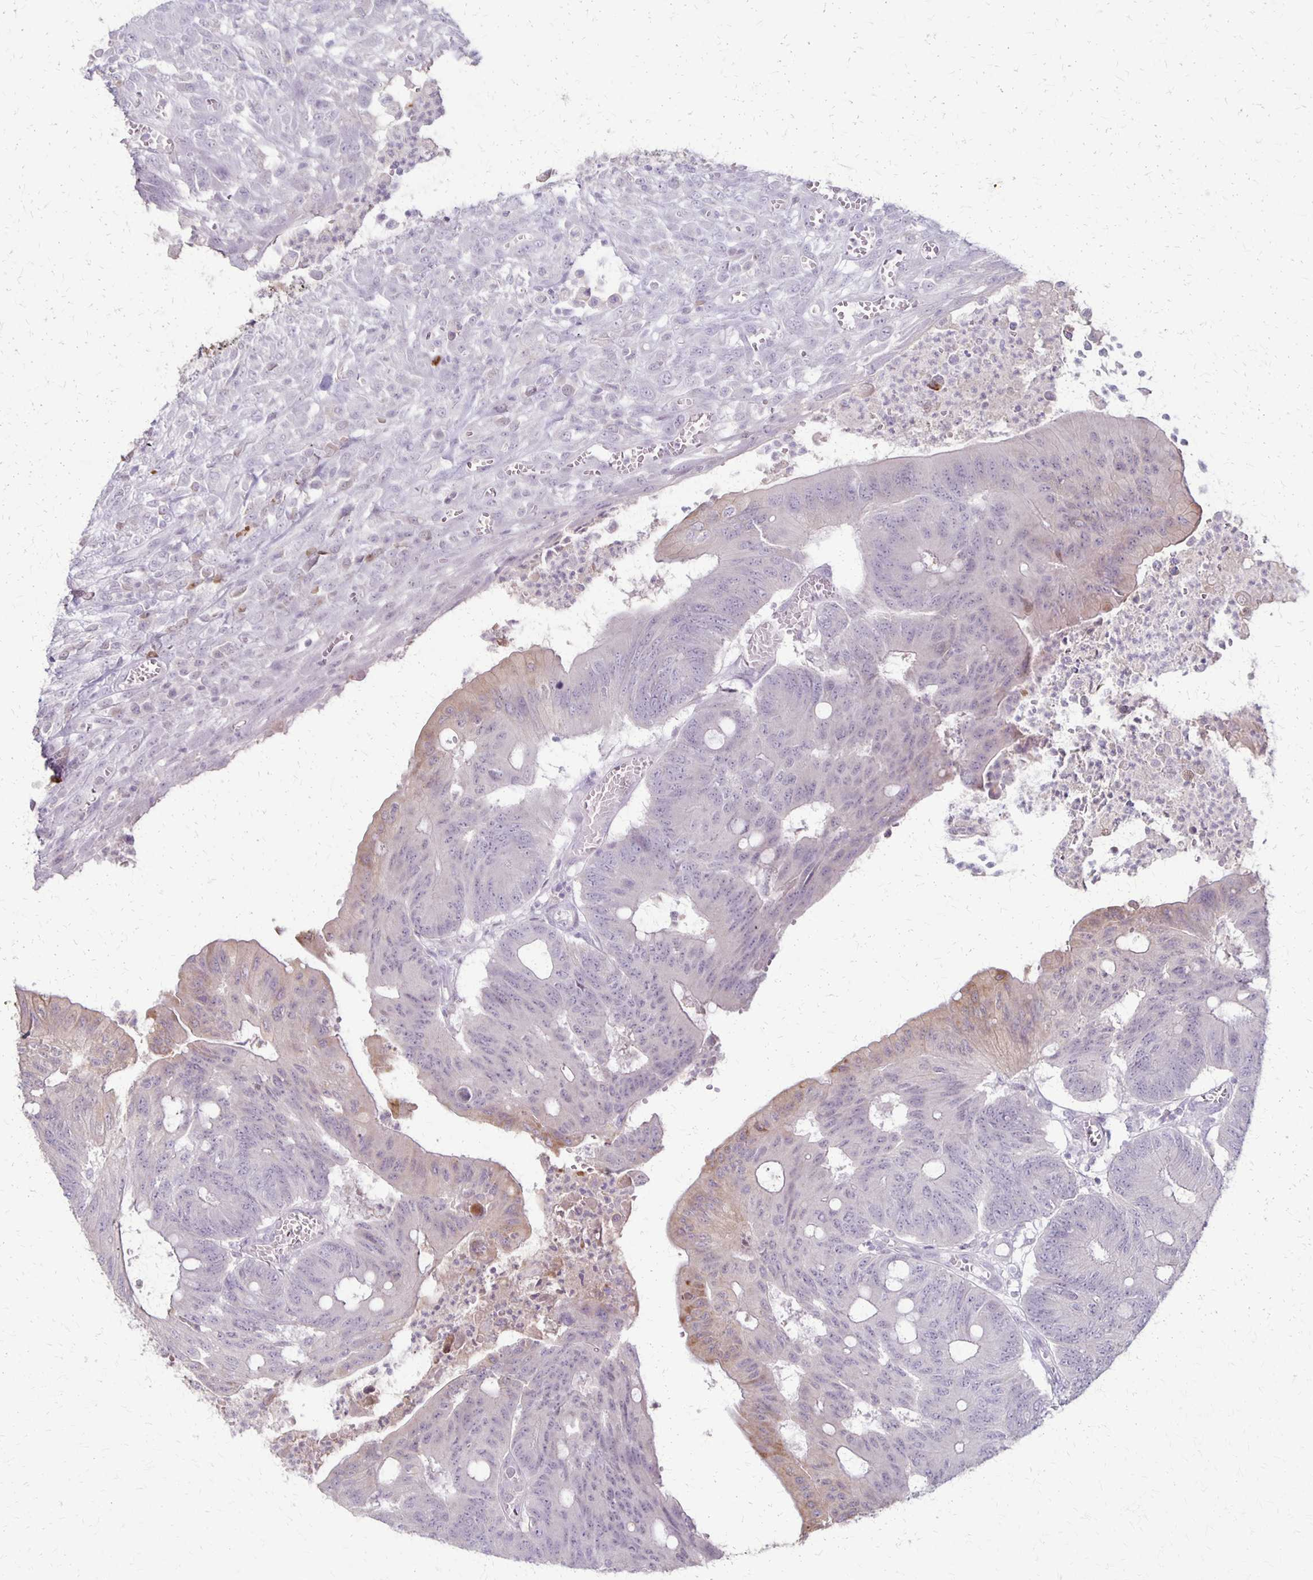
{"staining": {"intensity": "weak", "quantity": "<25%", "location": "cytoplasmic/membranous"}, "tissue": "colorectal cancer", "cell_type": "Tumor cells", "image_type": "cancer", "snomed": [{"axis": "morphology", "description": "Adenocarcinoma, NOS"}, {"axis": "topography", "description": "Colon"}], "caption": "Protein analysis of colorectal cancer (adenocarcinoma) displays no significant positivity in tumor cells.", "gene": "SLC35E2B", "patient": {"sex": "male", "age": 65}}